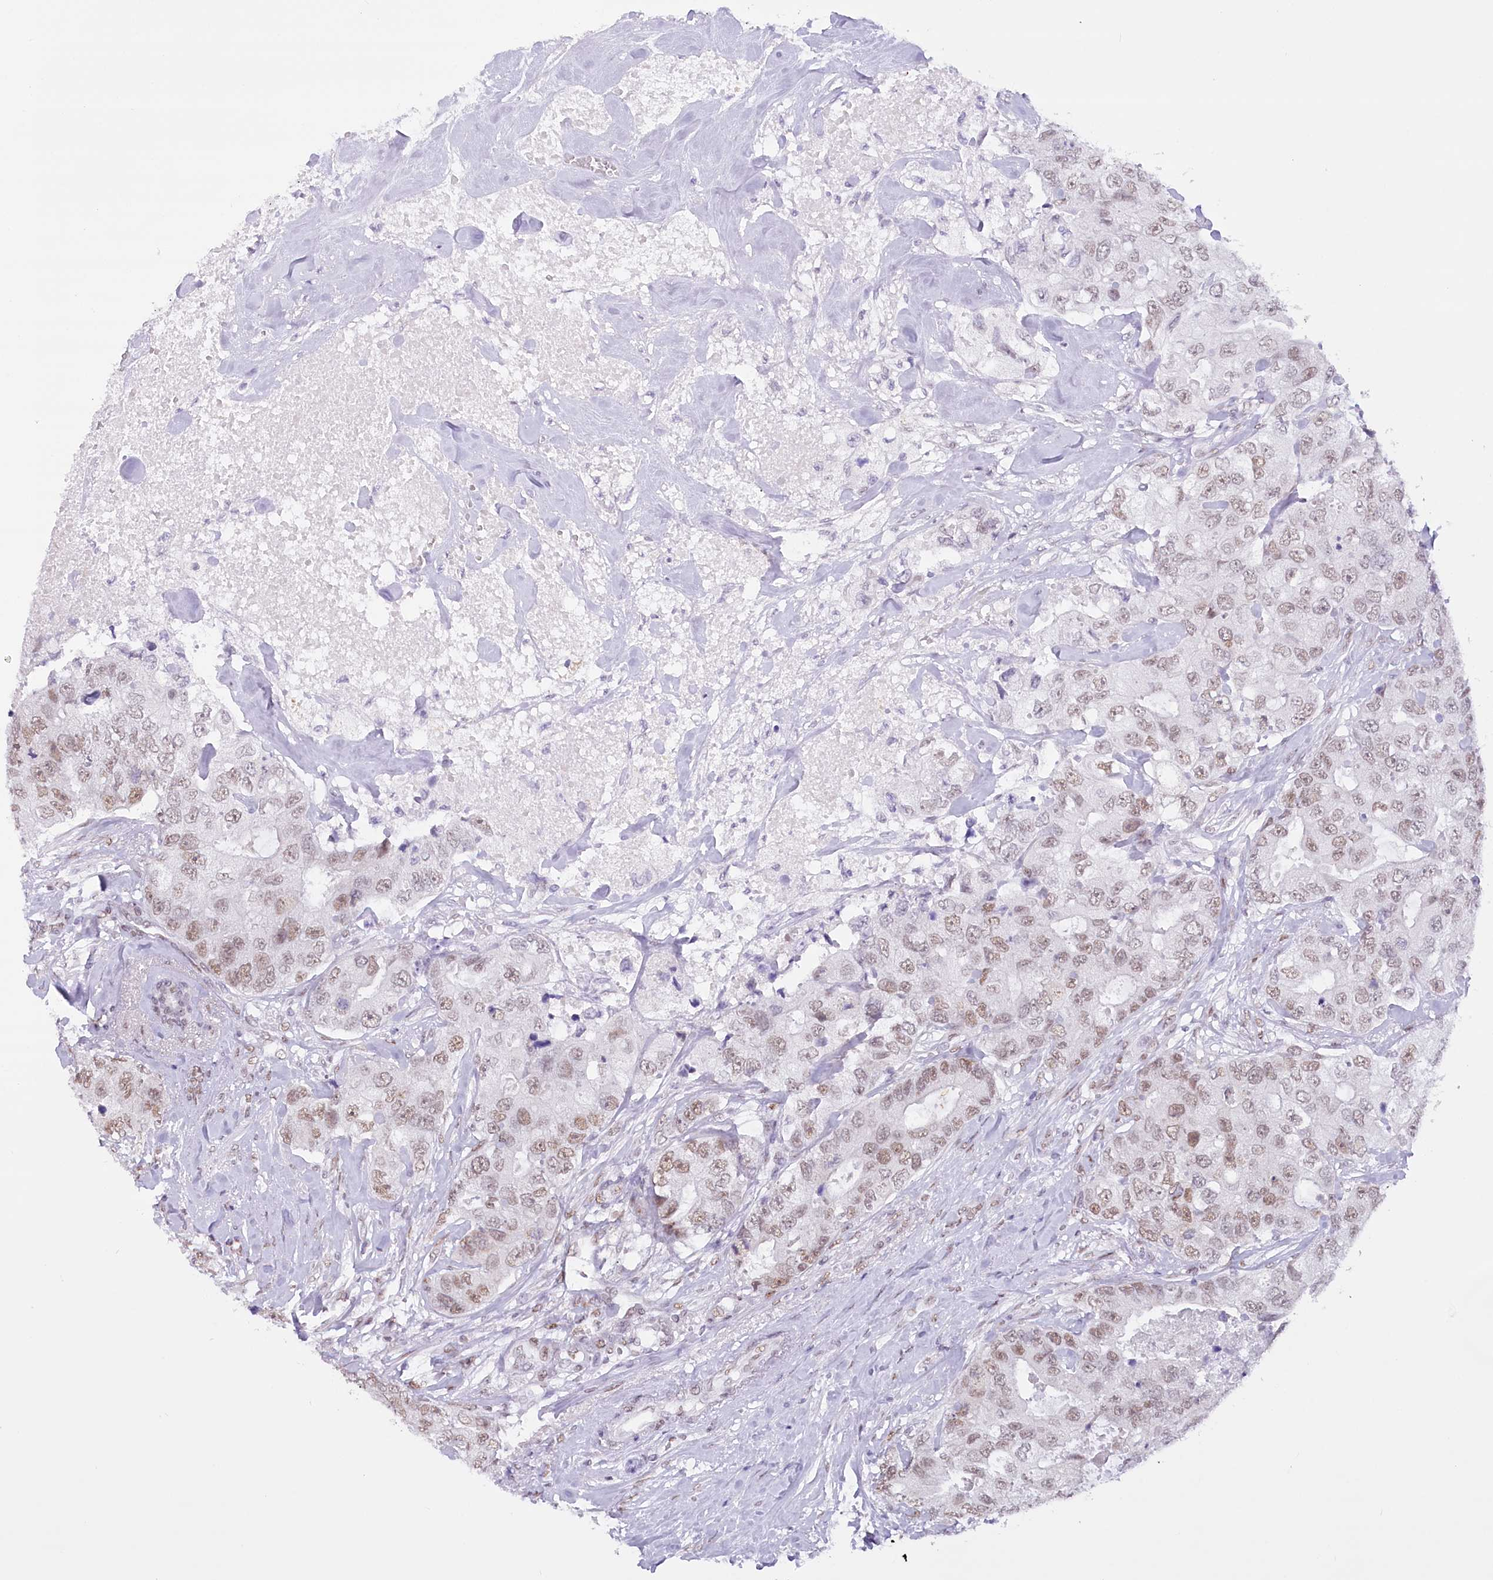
{"staining": {"intensity": "moderate", "quantity": ">75%", "location": "nuclear"}, "tissue": "breast cancer", "cell_type": "Tumor cells", "image_type": "cancer", "snomed": [{"axis": "morphology", "description": "Duct carcinoma"}, {"axis": "topography", "description": "Breast"}], "caption": "Moderate nuclear protein staining is appreciated in about >75% of tumor cells in invasive ductal carcinoma (breast). The protein of interest is shown in brown color, while the nuclei are stained blue.", "gene": "HNRNPA0", "patient": {"sex": "female", "age": 62}}